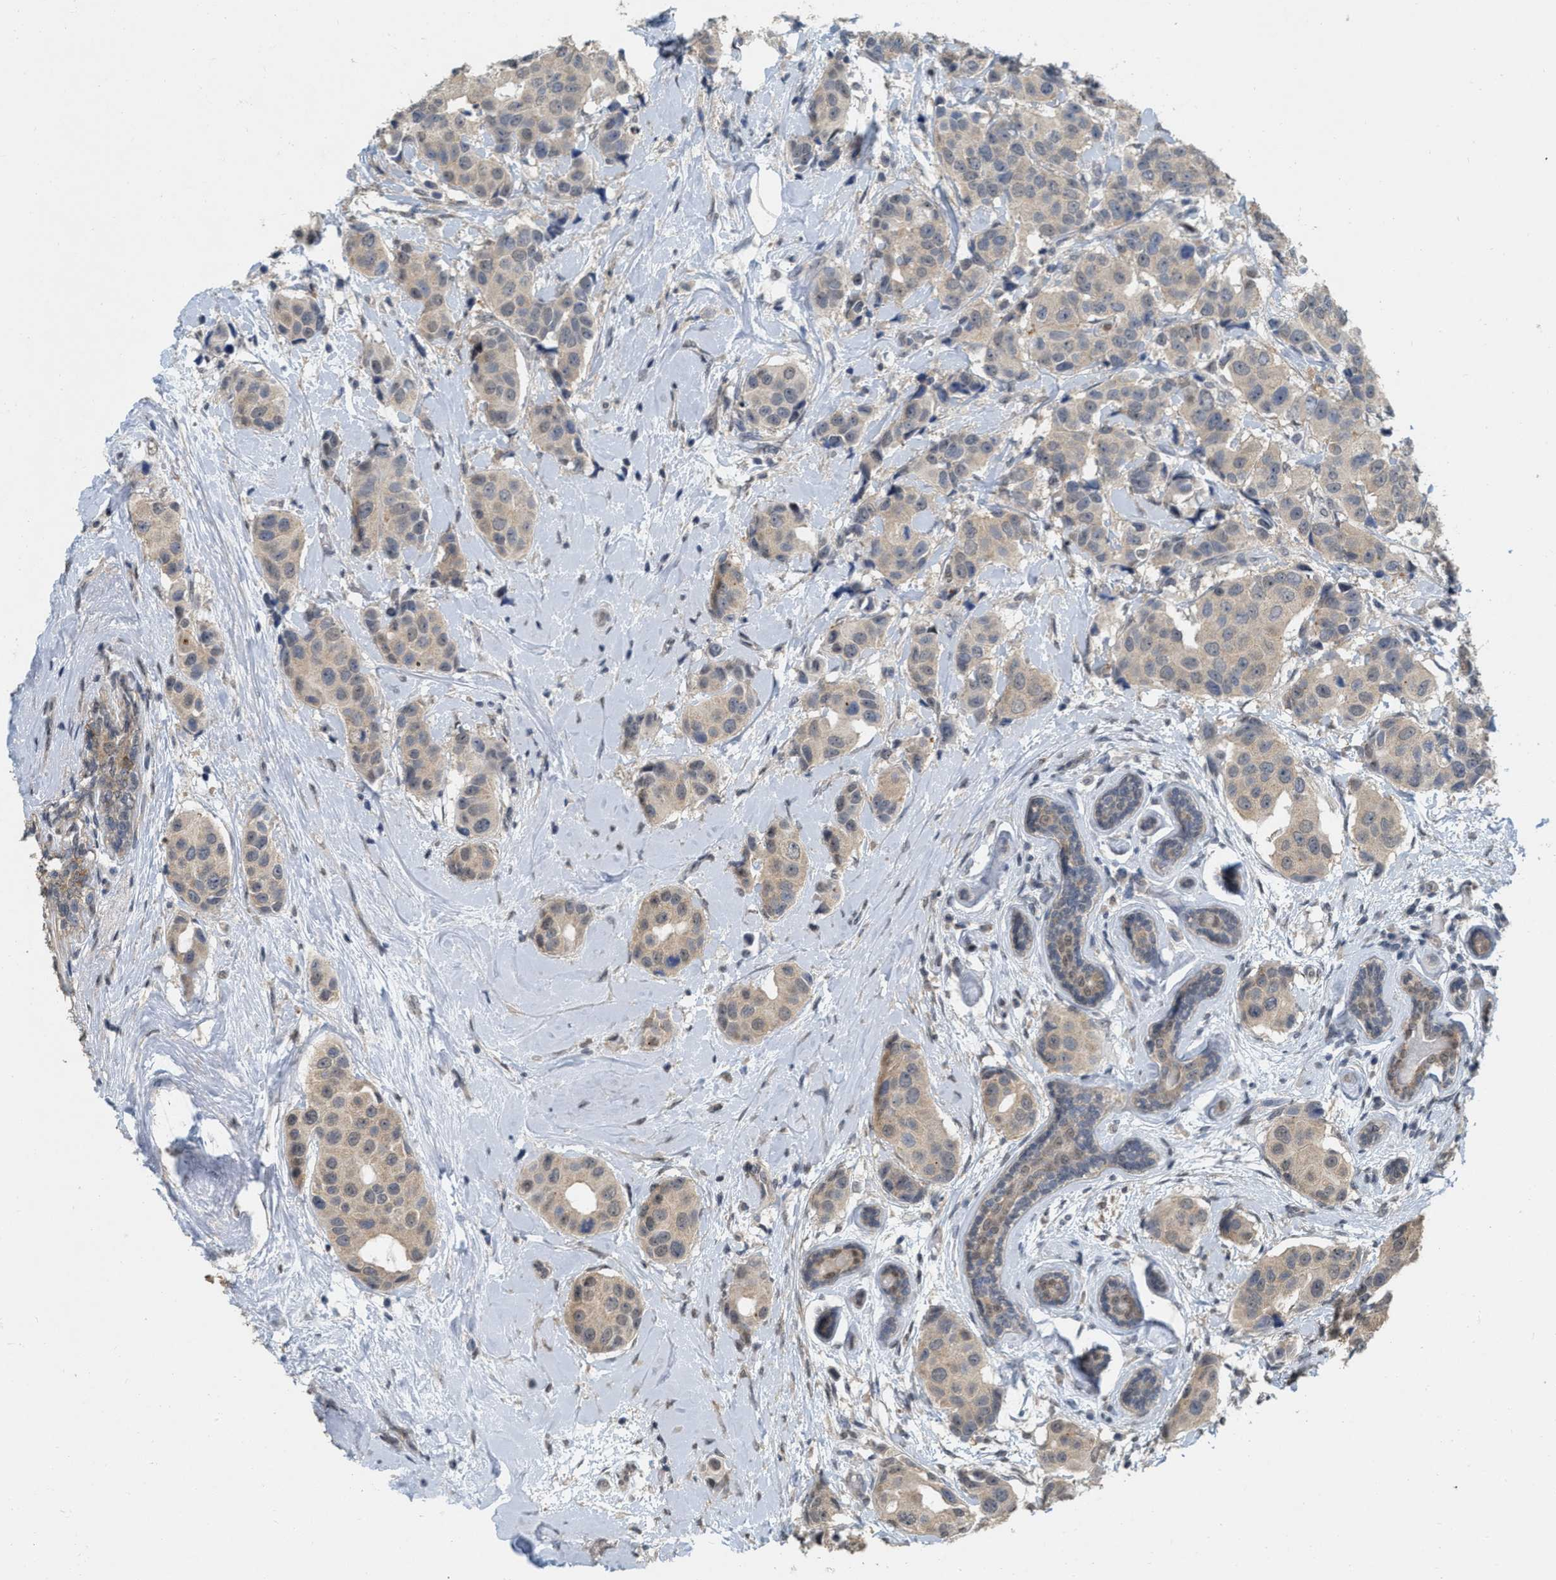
{"staining": {"intensity": "weak", "quantity": "25%-75%", "location": "cytoplasmic/membranous"}, "tissue": "breast cancer", "cell_type": "Tumor cells", "image_type": "cancer", "snomed": [{"axis": "morphology", "description": "Normal tissue, NOS"}, {"axis": "morphology", "description": "Duct carcinoma"}, {"axis": "topography", "description": "Breast"}], "caption": "Breast cancer was stained to show a protein in brown. There is low levels of weak cytoplasmic/membranous expression in approximately 25%-75% of tumor cells.", "gene": "RUVBL1", "patient": {"sex": "female", "age": 39}}